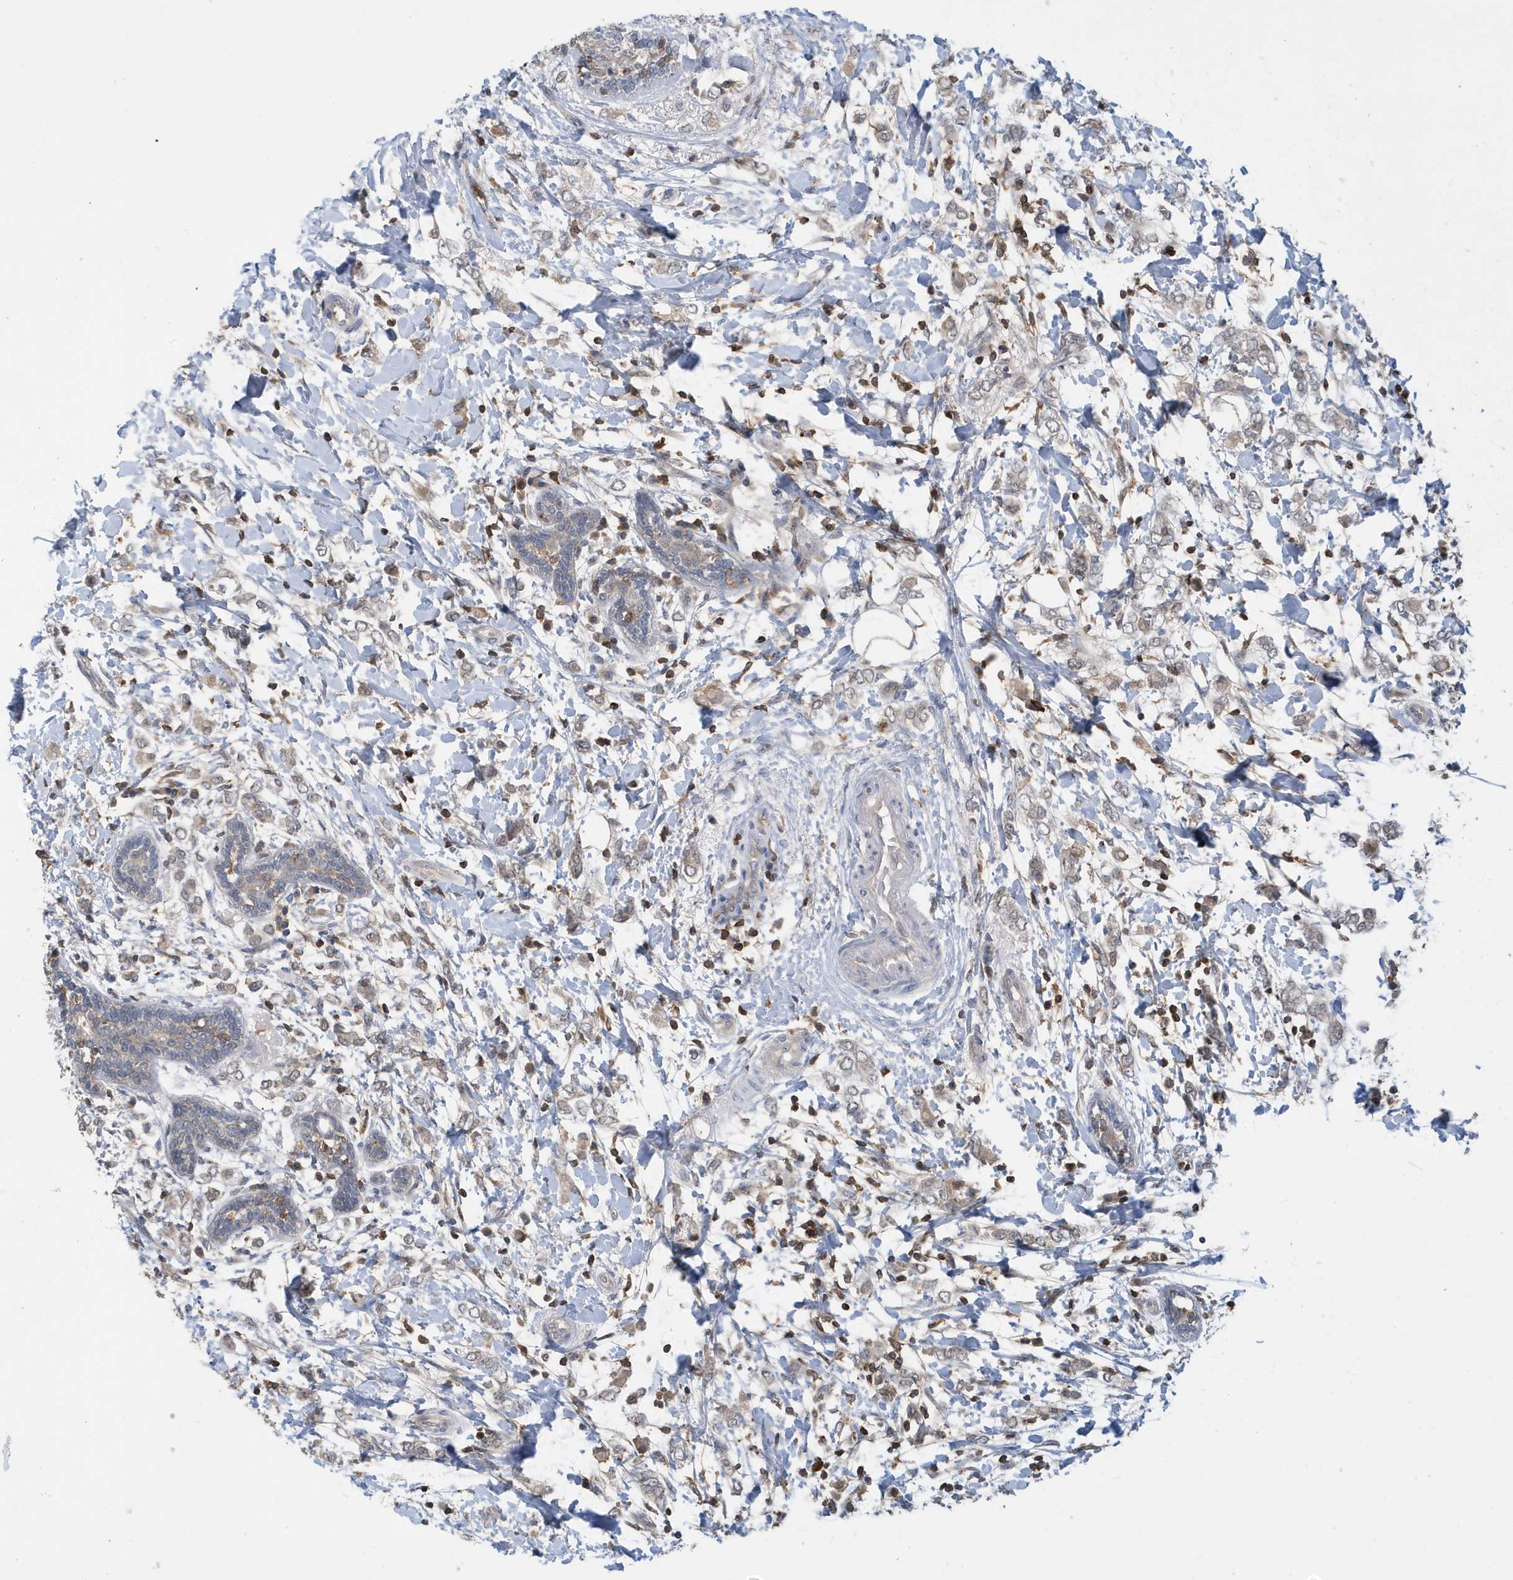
{"staining": {"intensity": "weak", "quantity": "25%-75%", "location": "cytoplasmic/membranous"}, "tissue": "breast cancer", "cell_type": "Tumor cells", "image_type": "cancer", "snomed": [{"axis": "morphology", "description": "Normal tissue, NOS"}, {"axis": "morphology", "description": "Lobular carcinoma"}, {"axis": "topography", "description": "Breast"}], "caption": "Brown immunohistochemical staining in breast lobular carcinoma displays weak cytoplasmic/membranous positivity in approximately 25%-75% of tumor cells. The staining was performed using DAB (3,3'-diaminobenzidine) to visualize the protein expression in brown, while the nuclei were stained in blue with hematoxylin (Magnification: 20x).", "gene": "NSUN3", "patient": {"sex": "female", "age": 47}}